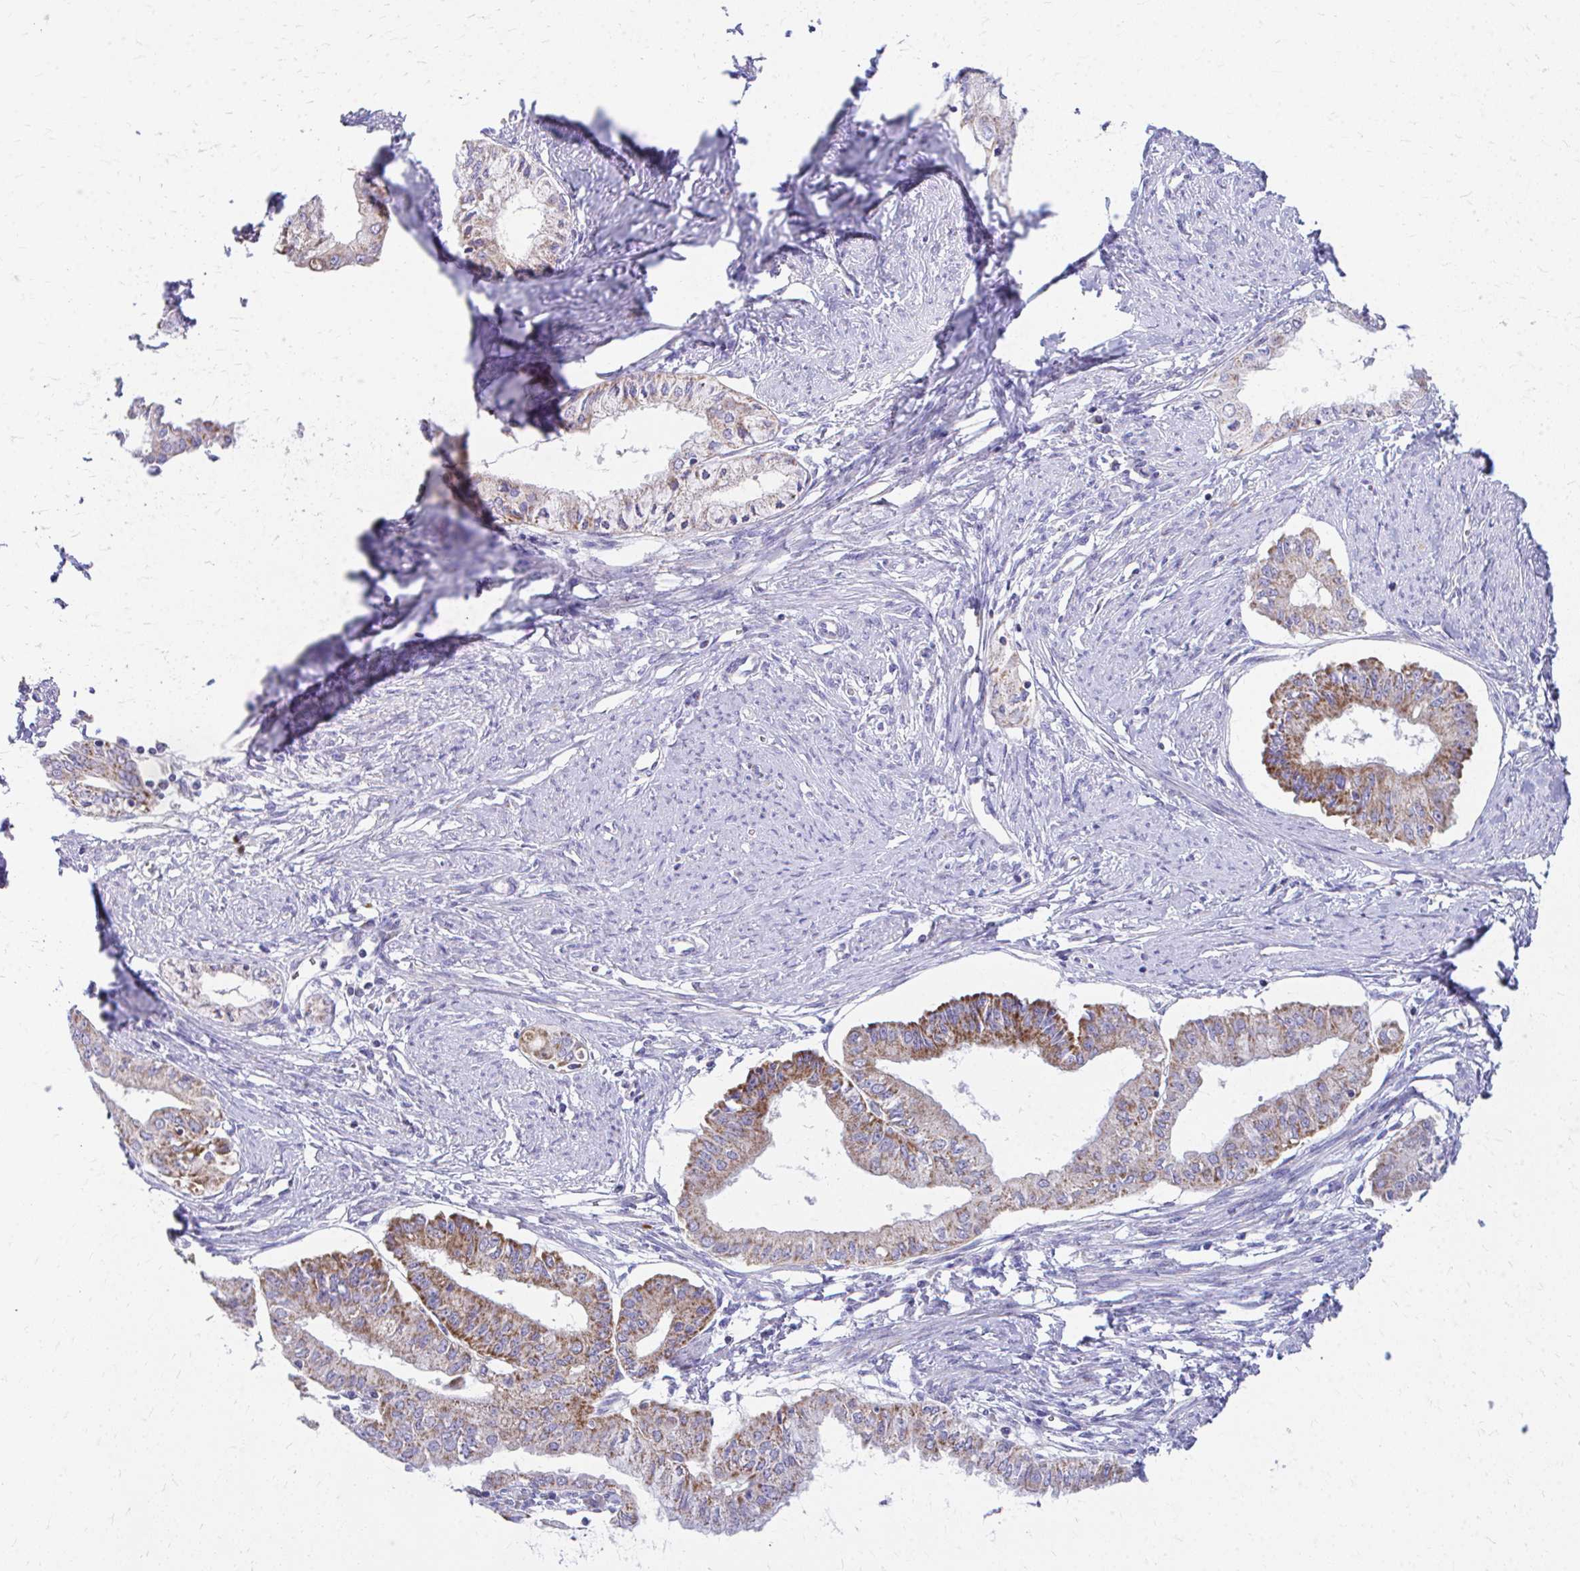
{"staining": {"intensity": "moderate", "quantity": "25%-75%", "location": "cytoplasmic/membranous"}, "tissue": "endometrial cancer", "cell_type": "Tumor cells", "image_type": "cancer", "snomed": [{"axis": "morphology", "description": "Adenocarcinoma, NOS"}, {"axis": "topography", "description": "Endometrium"}], "caption": "The immunohistochemical stain highlights moderate cytoplasmic/membranous expression in tumor cells of adenocarcinoma (endometrial) tissue. (DAB IHC with brightfield microscopy, high magnification).", "gene": "MRPL19", "patient": {"sex": "female", "age": 76}}